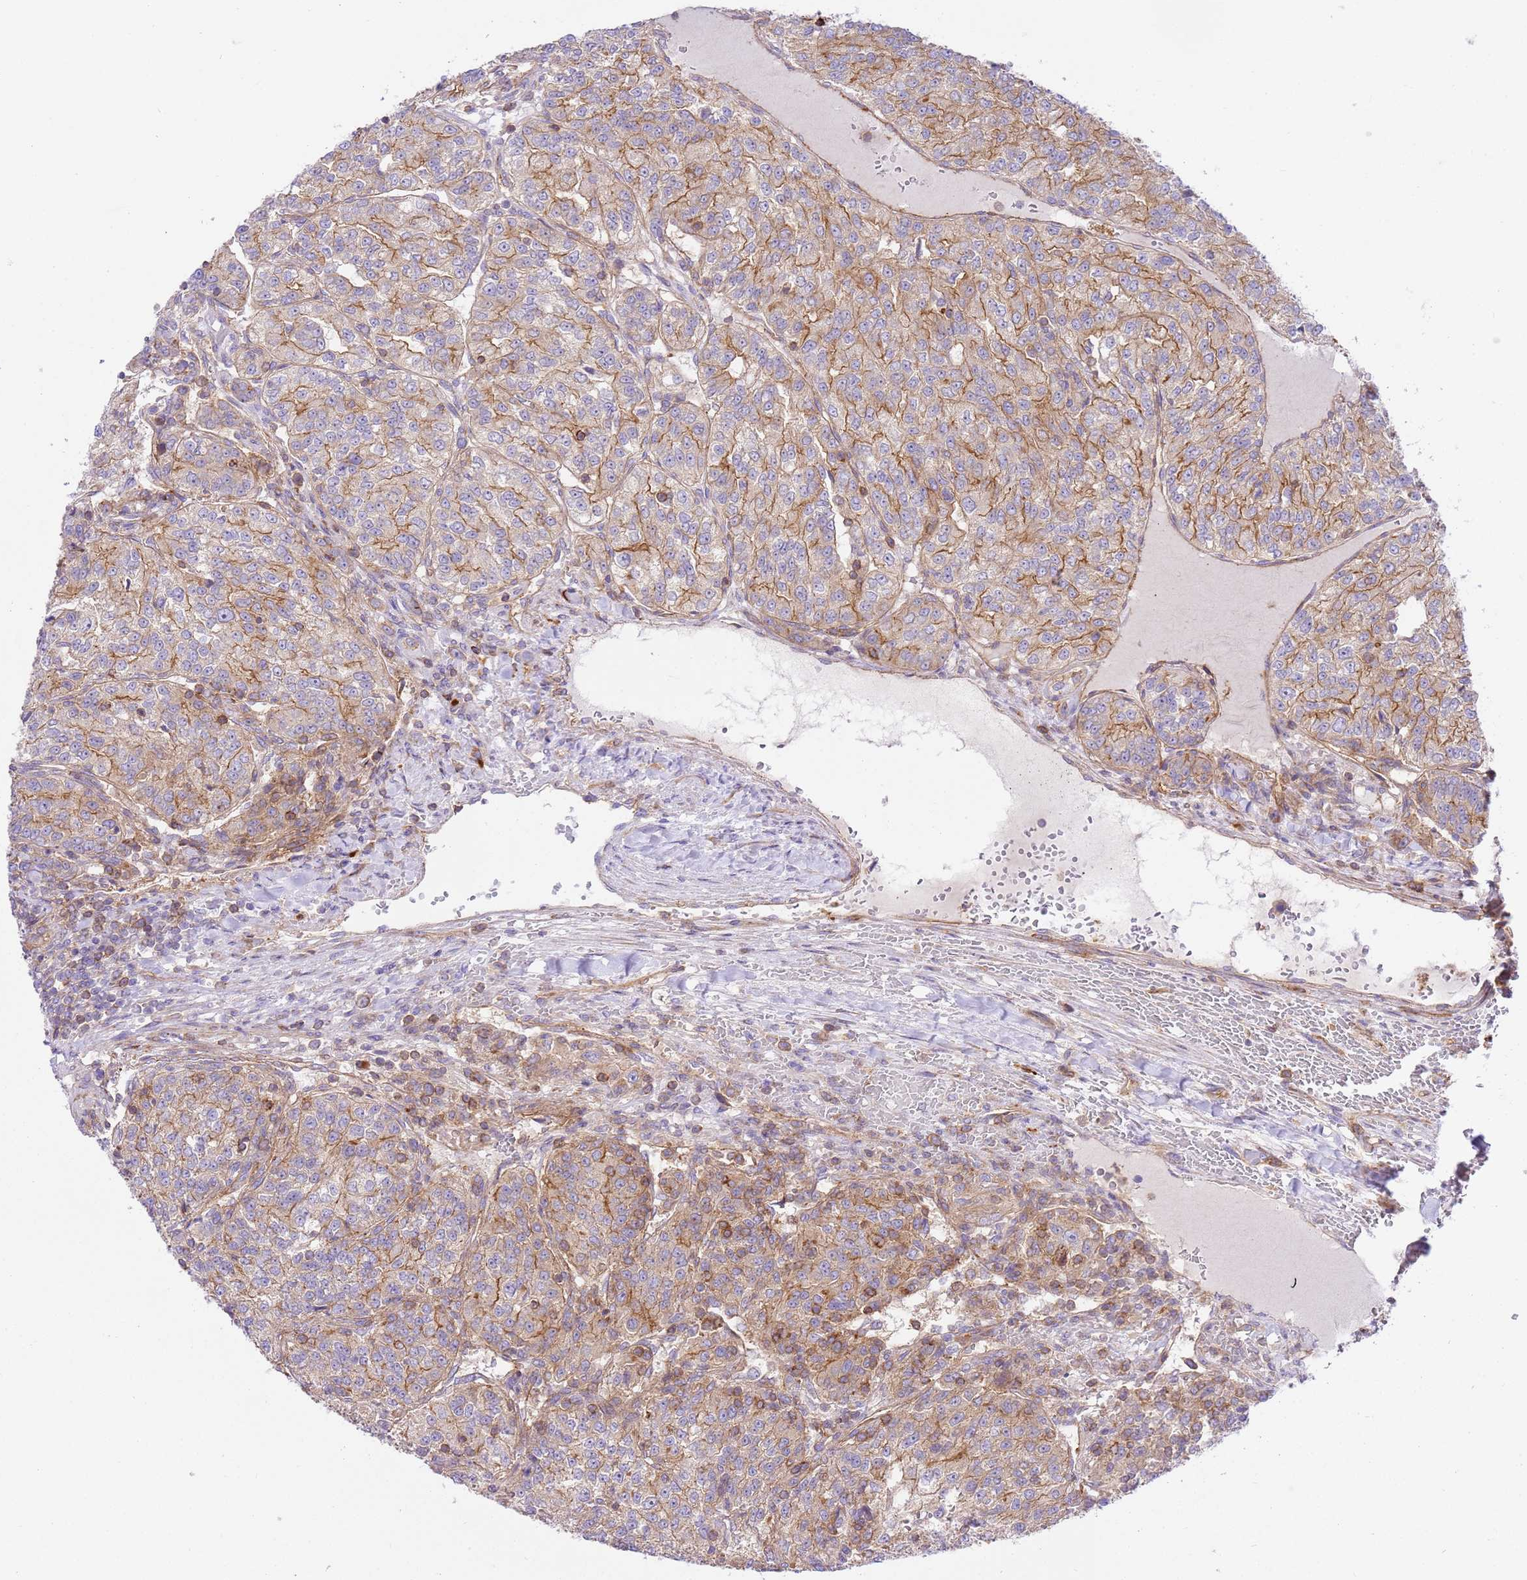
{"staining": {"intensity": "weak", "quantity": "25%-75%", "location": "cytoplasmic/membranous"}, "tissue": "renal cancer", "cell_type": "Tumor cells", "image_type": "cancer", "snomed": [{"axis": "morphology", "description": "Adenocarcinoma, NOS"}, {"axis": "topography", "description": "Kidney"}], "caption": "This is an image of immunohistochemistry (IHC) staining of renal cancer, which shows weak positivity in the cytoplasmic/membranous of tumor cells.", "gene": "EFCAB8", "patient": {"sex": "female", "age": 63}}